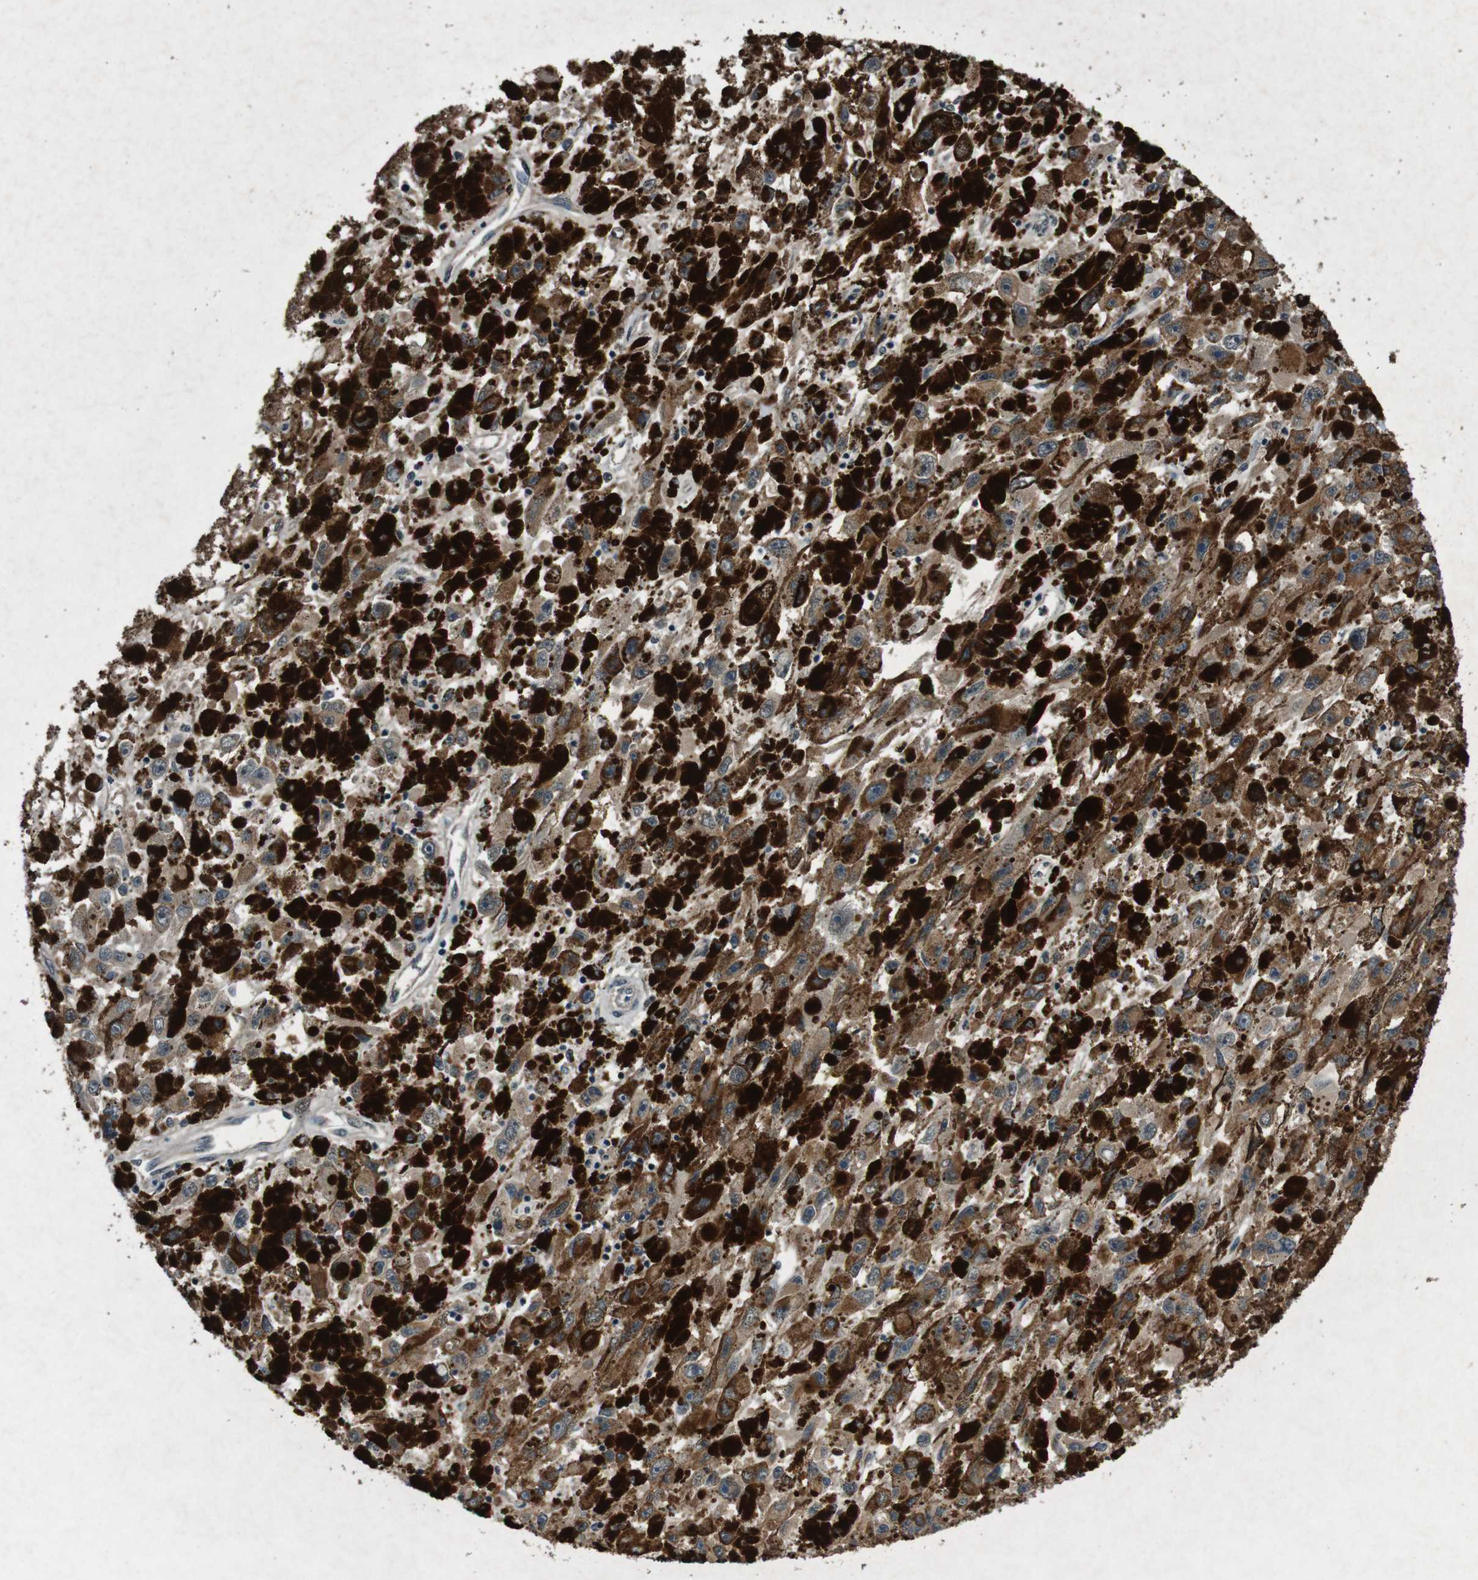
{"staining": {"intensity": "moderate", "quantity": ">75%", "location": "cytoplasmic/membranous"}, "tissue": "melanoma", "cell_type": "Tumor cells", "image_type": "cancer", "snomed": [{"axis": "morphology", "description": "Malignant melanoma, NOS"}, {"axis": "topography", "description": "Skin"}], "caption": "The photomicrograph shows immunohistochemical staining of melanoma. There is moderate cytoplasmic/membranous expression is identified in about >75% of tumor cells.", "gene": "SOCS1", "patient": {"sex": "female", "age": 104}}